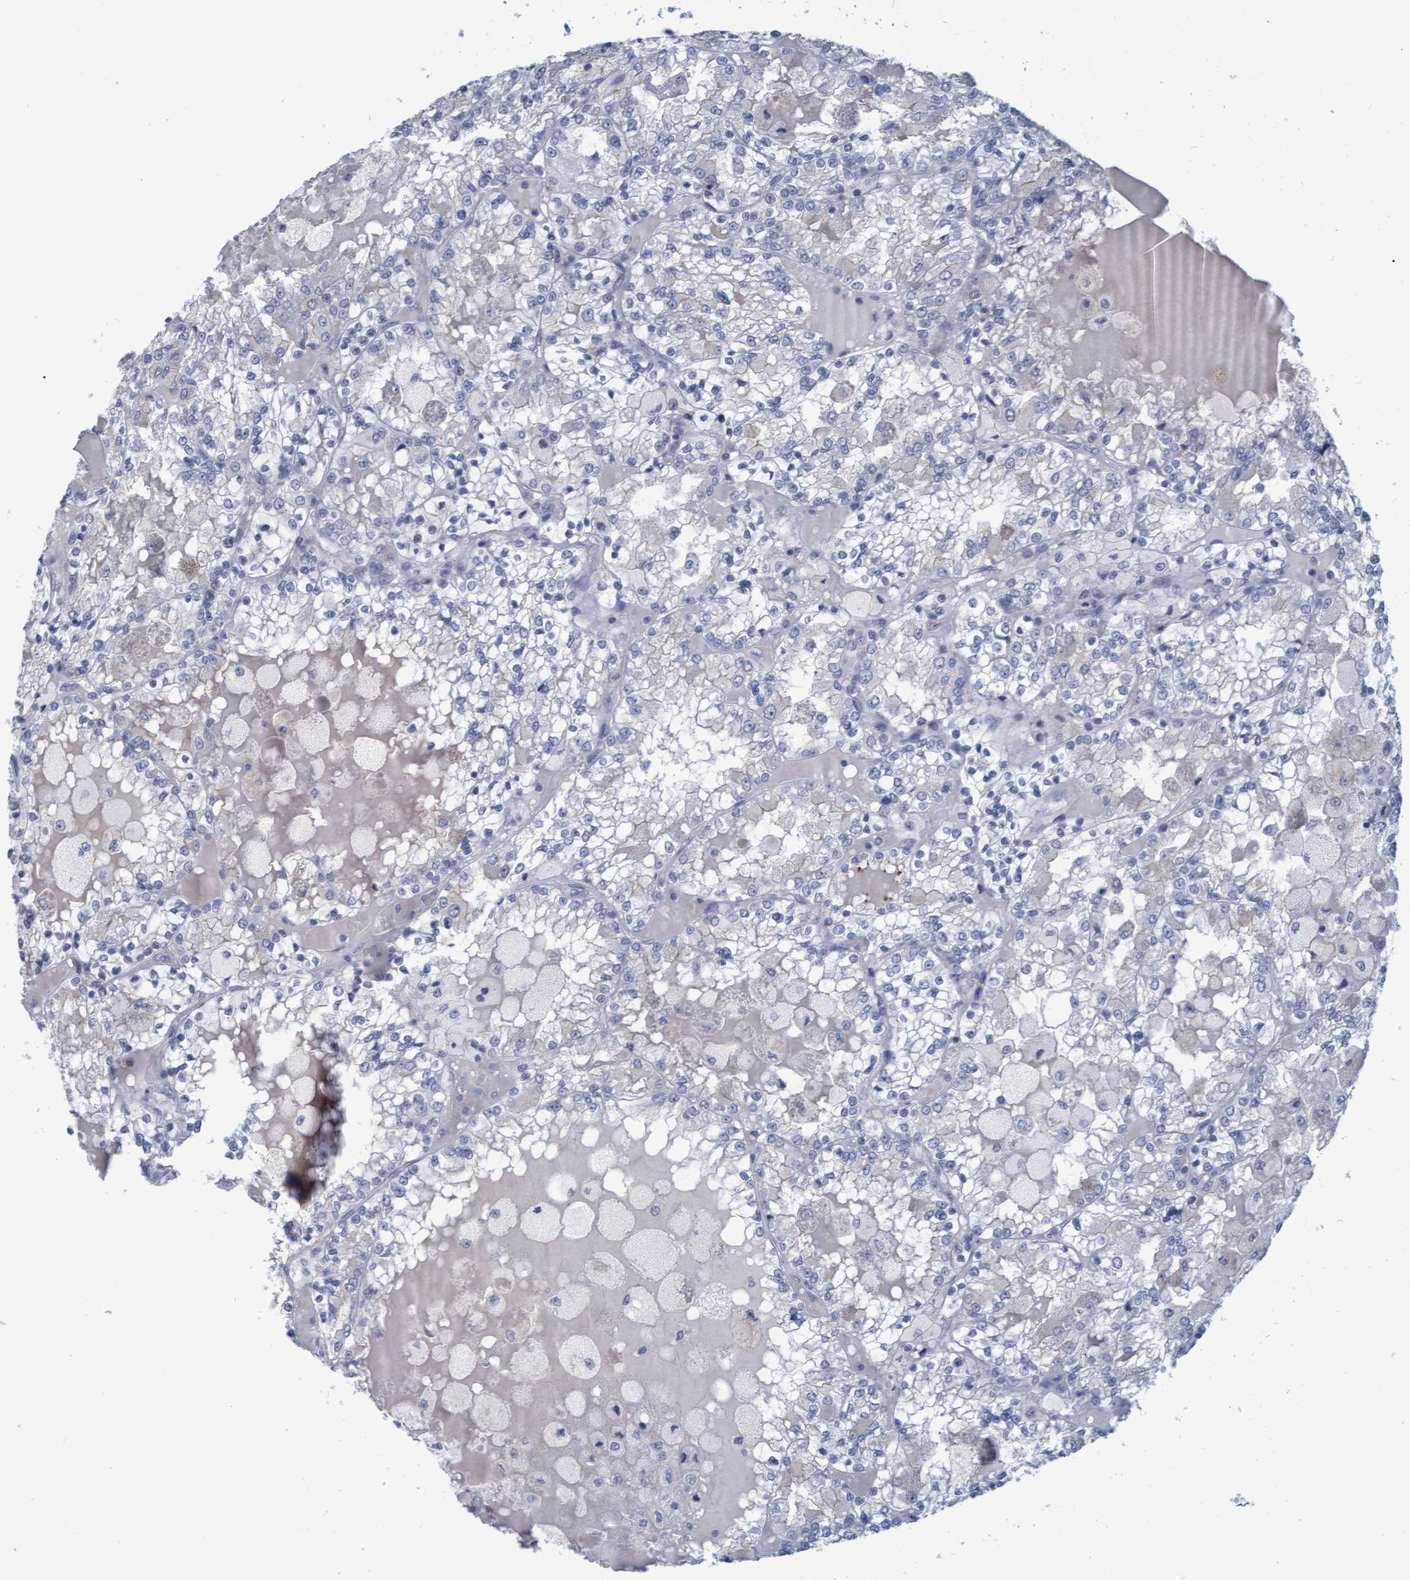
{"staining": {"intensity": "negative", "quantity": "none", "location": "none"}, "tissue": "renal cancer", "cell_type": "Tumor cells", "image_type": "cancer", "snomed": [{"axis": "morphology", "description": "Adenocarcinoma, NOS"}, {"axis": "topography", "description": "Kidney"}], "caption": "IHC of human renal adenocarcinoma shows no positivity in tumor cells. The staining was performed using DAB to visualize the protein expression in brown, while the nuclei were stained in blue with hematoxylin (Magnification: 20x).", "gene": "PROCA1", "patient": {"sex": "female", "age": 56}}